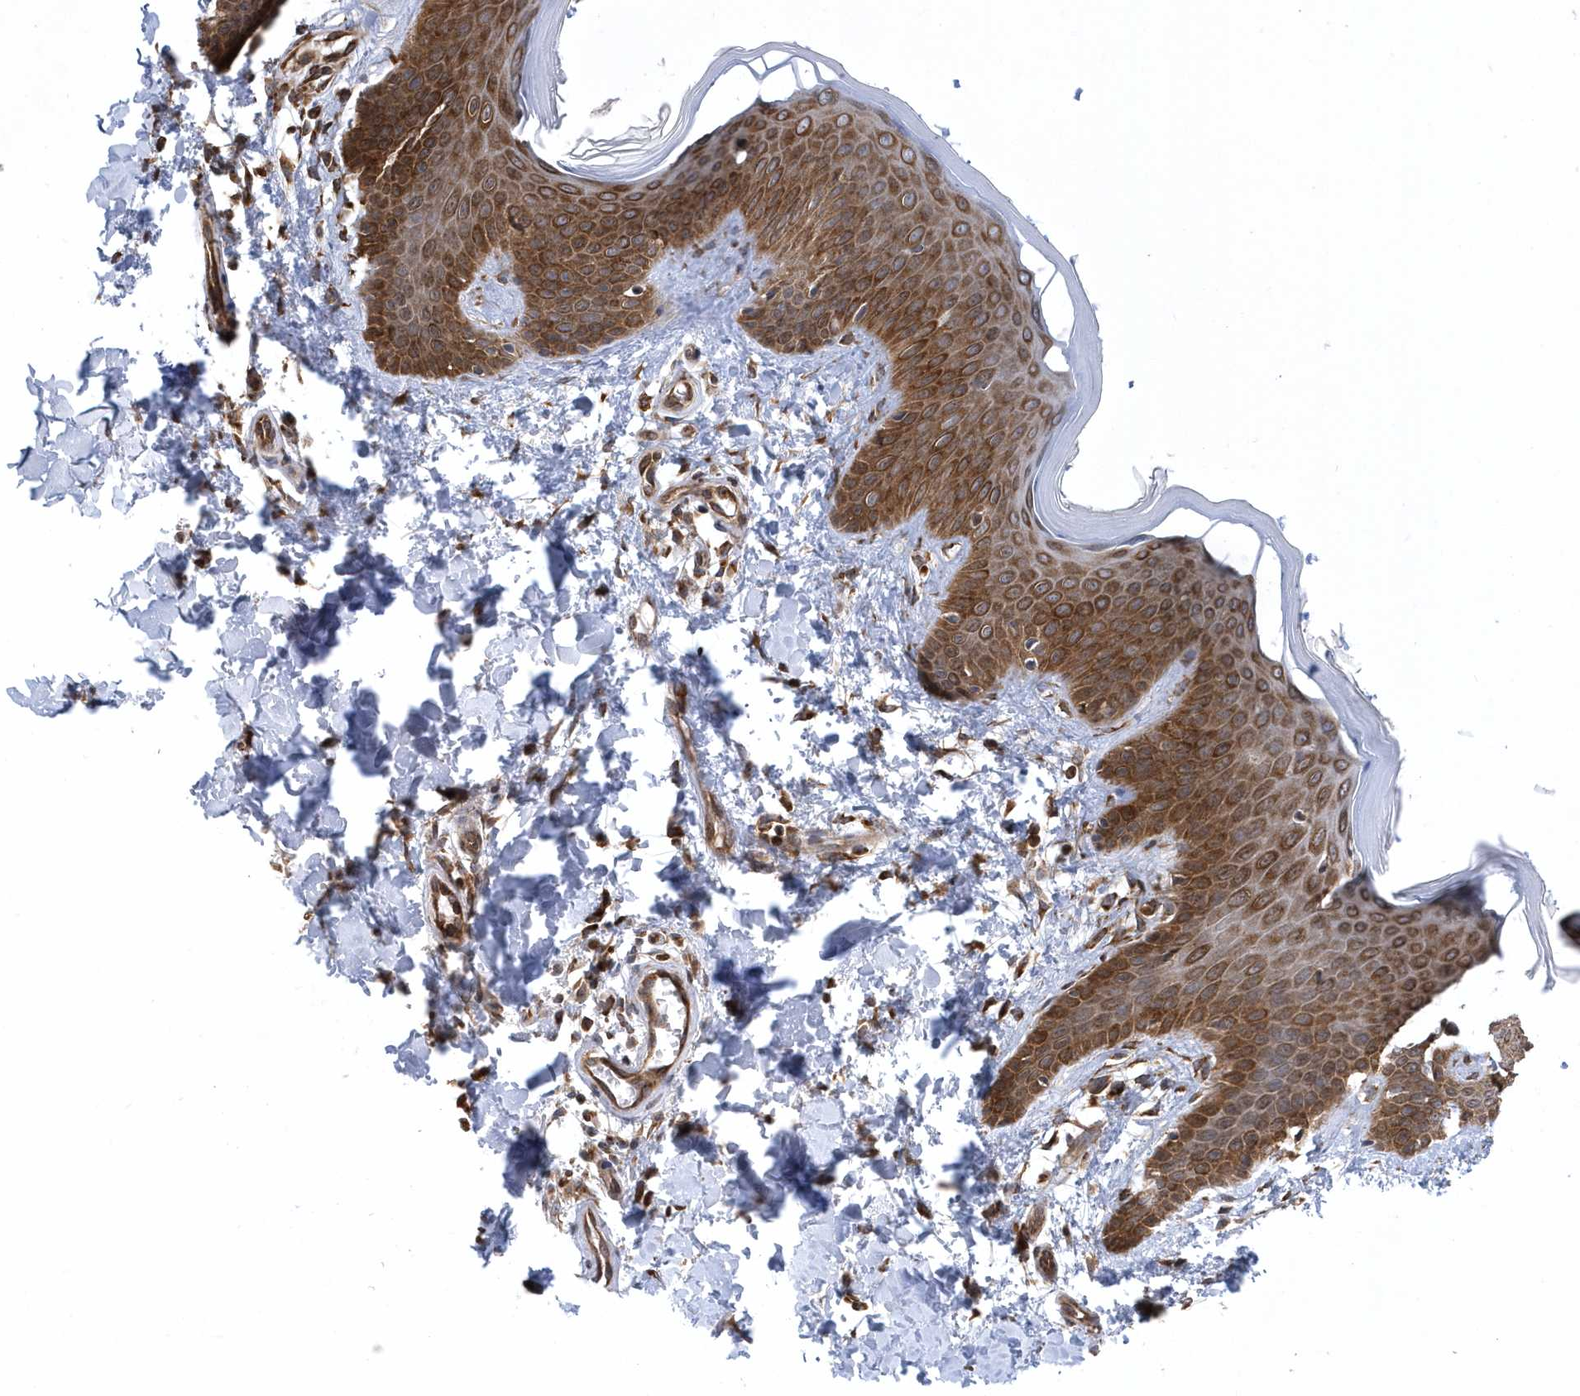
{"staining": {"intensity": "moderate", "quantity": "25%-75%", "location": "cytoplasmic/membranous"}, "tissue": "skin", "cell_type": "Fibroblasts", "image_type": "normal", "snomed": [{"axis": "morphology", "description": "Normal tissue, NOS"}, {"axis": "topography", "description": "Skin"}], "caption": "Fibroblasts demonstrate medium levels of moderate cytoplasmic/membranous staining in approximately 25%-75% of cells in unremarkable skin. The protein is stained brown, and the nuclei are stained in blue (DAB (3,3'-diaminobenzidine) IHC with brightfield microscopy, high magnification).", "gene": "PHF1", "patient": {"sex": "male", "age": 36}}